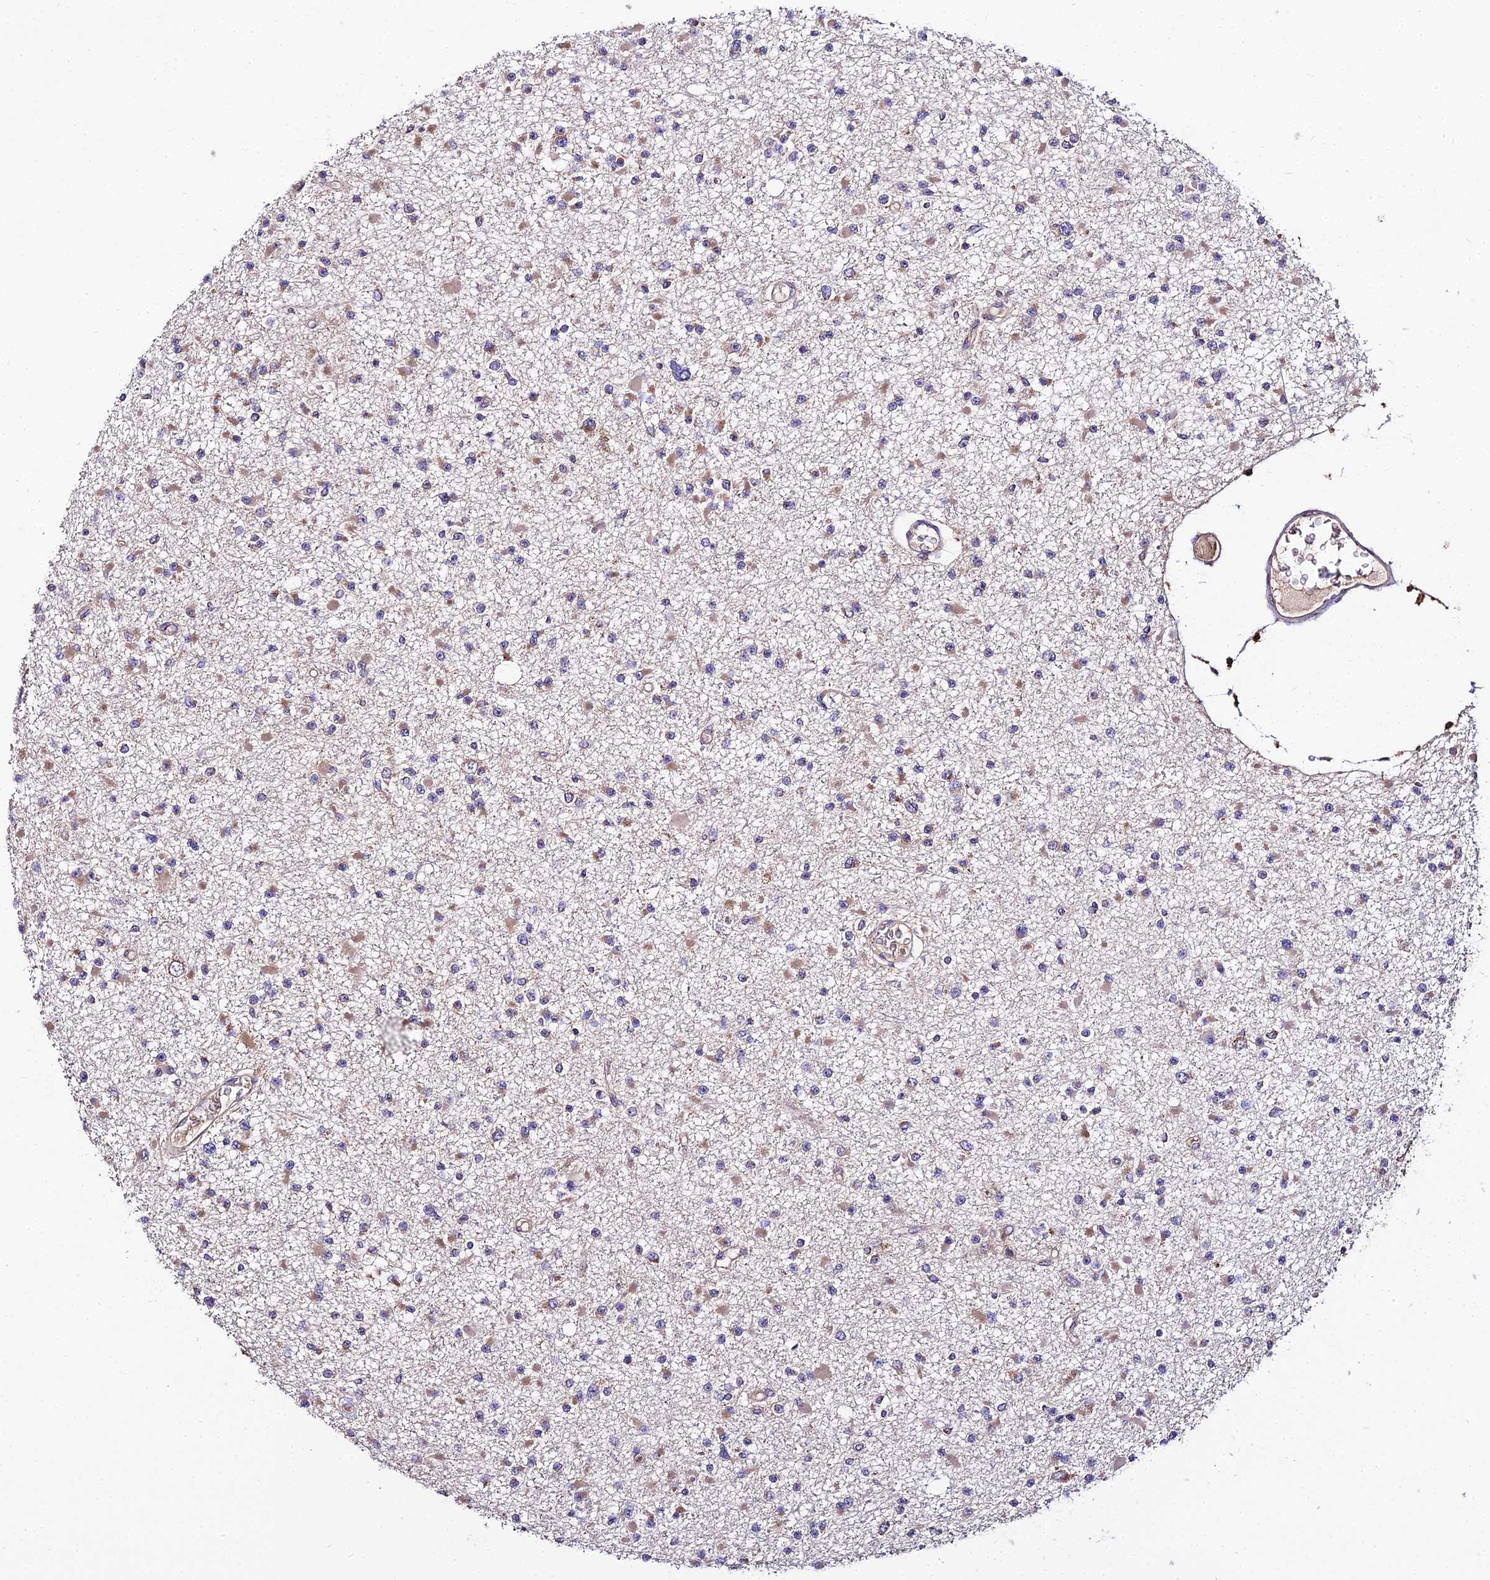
{"staining": {"intensity": "moderate", "quantity": "25%-75%", "location": "cytoplasmic/membranous"}, "tissue": "glioma", "cell_type": "Tumor cells", "image_type": "cancer", "snomed": [{"axis": "morphology", "description": "Glioma, malignant, Low grade"}, {"axis": "topography", "description": "Brain"}], "caption": "DAB (3,3'-diaminobenzidine) immunohistochemical staining of human glioma reveals moderate cytoplasmic/membranous protein positivity in about 25%-75% of tumor cells.", "gene": "PEX19", "patient": {"sex": "female", "age": 22}}